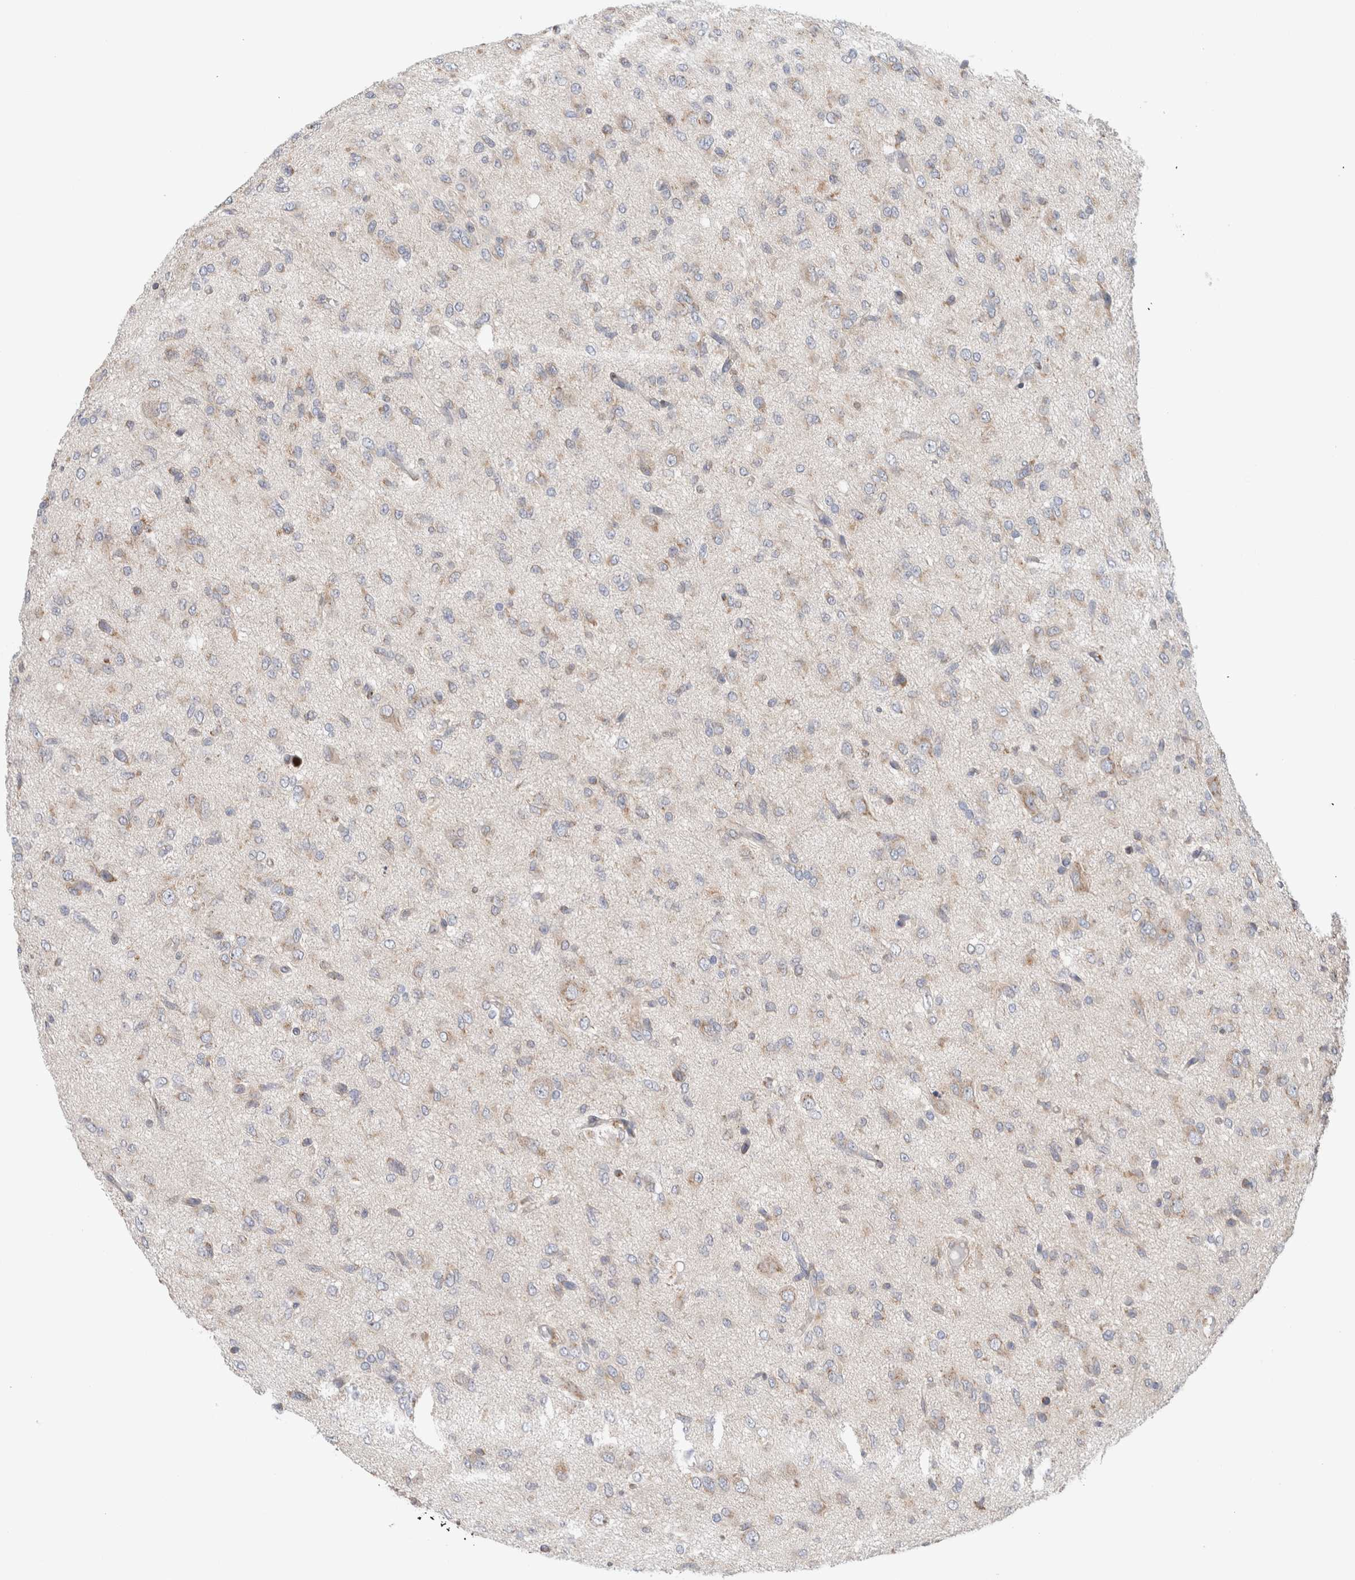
{"staining": {"intensity": "negative", "quantity": "none", "location": "none"}, "tissue": "glioma", "cell_type": "Tumor cells", "image_type": "cancer", "snomed": [{"axis": "morphology", "description": "Glioma, malignant, High grade"}, {"axis": "topography", "description": "Brain"}], "caption": "A micrograph of human malignant high-grade glioma is negative for staining in tumor cells.", "gene": "P4HA1", "patient": {"sex": "female", "age": 59}}